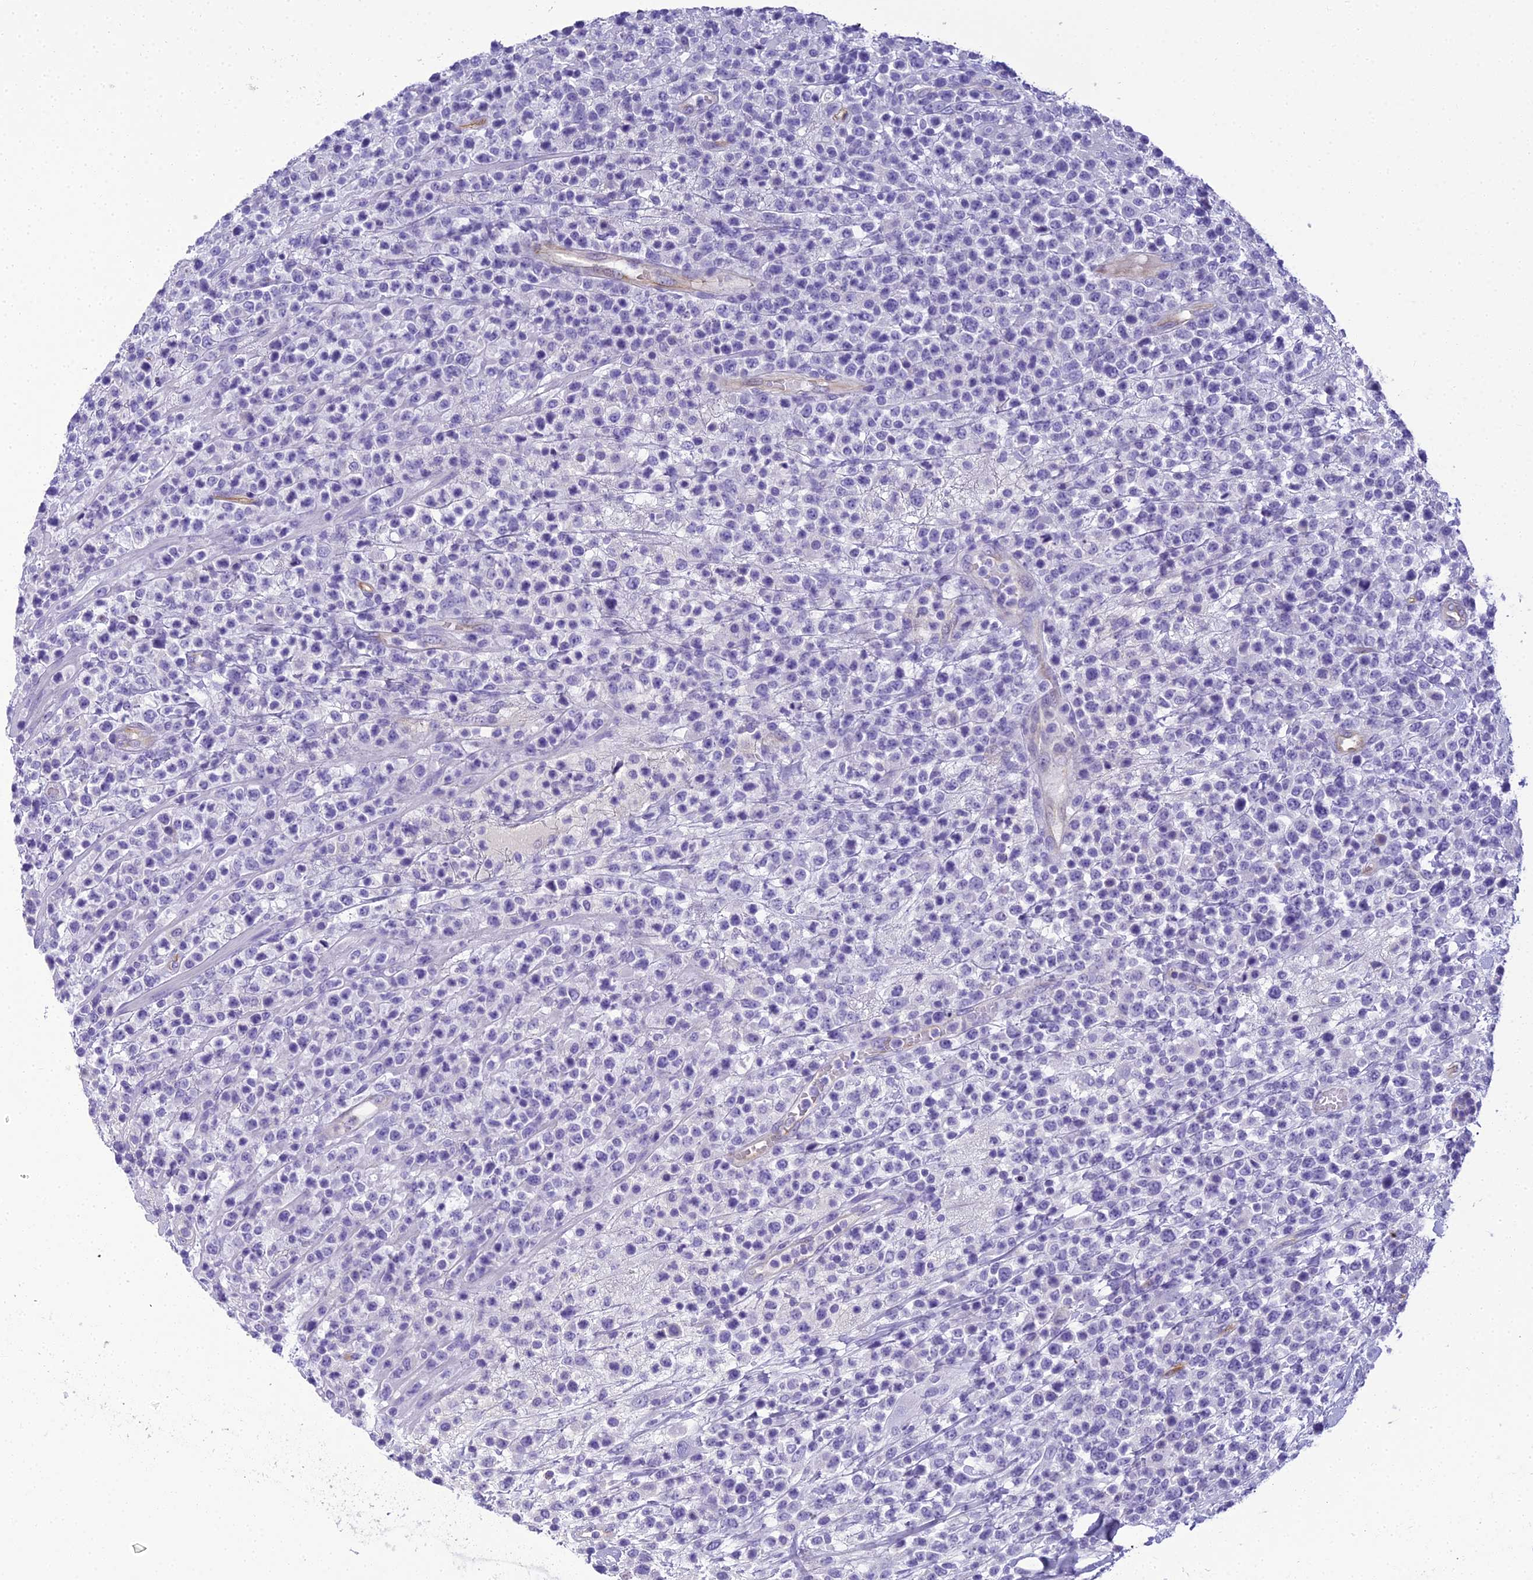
{"staining": {"intensity": "negative", "quantity": "none", "location": "none"}, "tissue": "lymphoma", "cell_type": "Tumor cells", "image_type": "cancer", "snomed": [{"axis": "morphology", "description": "Malignant lymphoma, non-Hodgkin's type, High grade"}, {"axis": "topography", "description": "Colon"}], "caption": "Human lymphoma stained for a protein using immunohistochemistry (IHC) reveals no staining in tumor cells.", "gene": "NINJ1", "patient": {"sex": "female", "age": 53}}